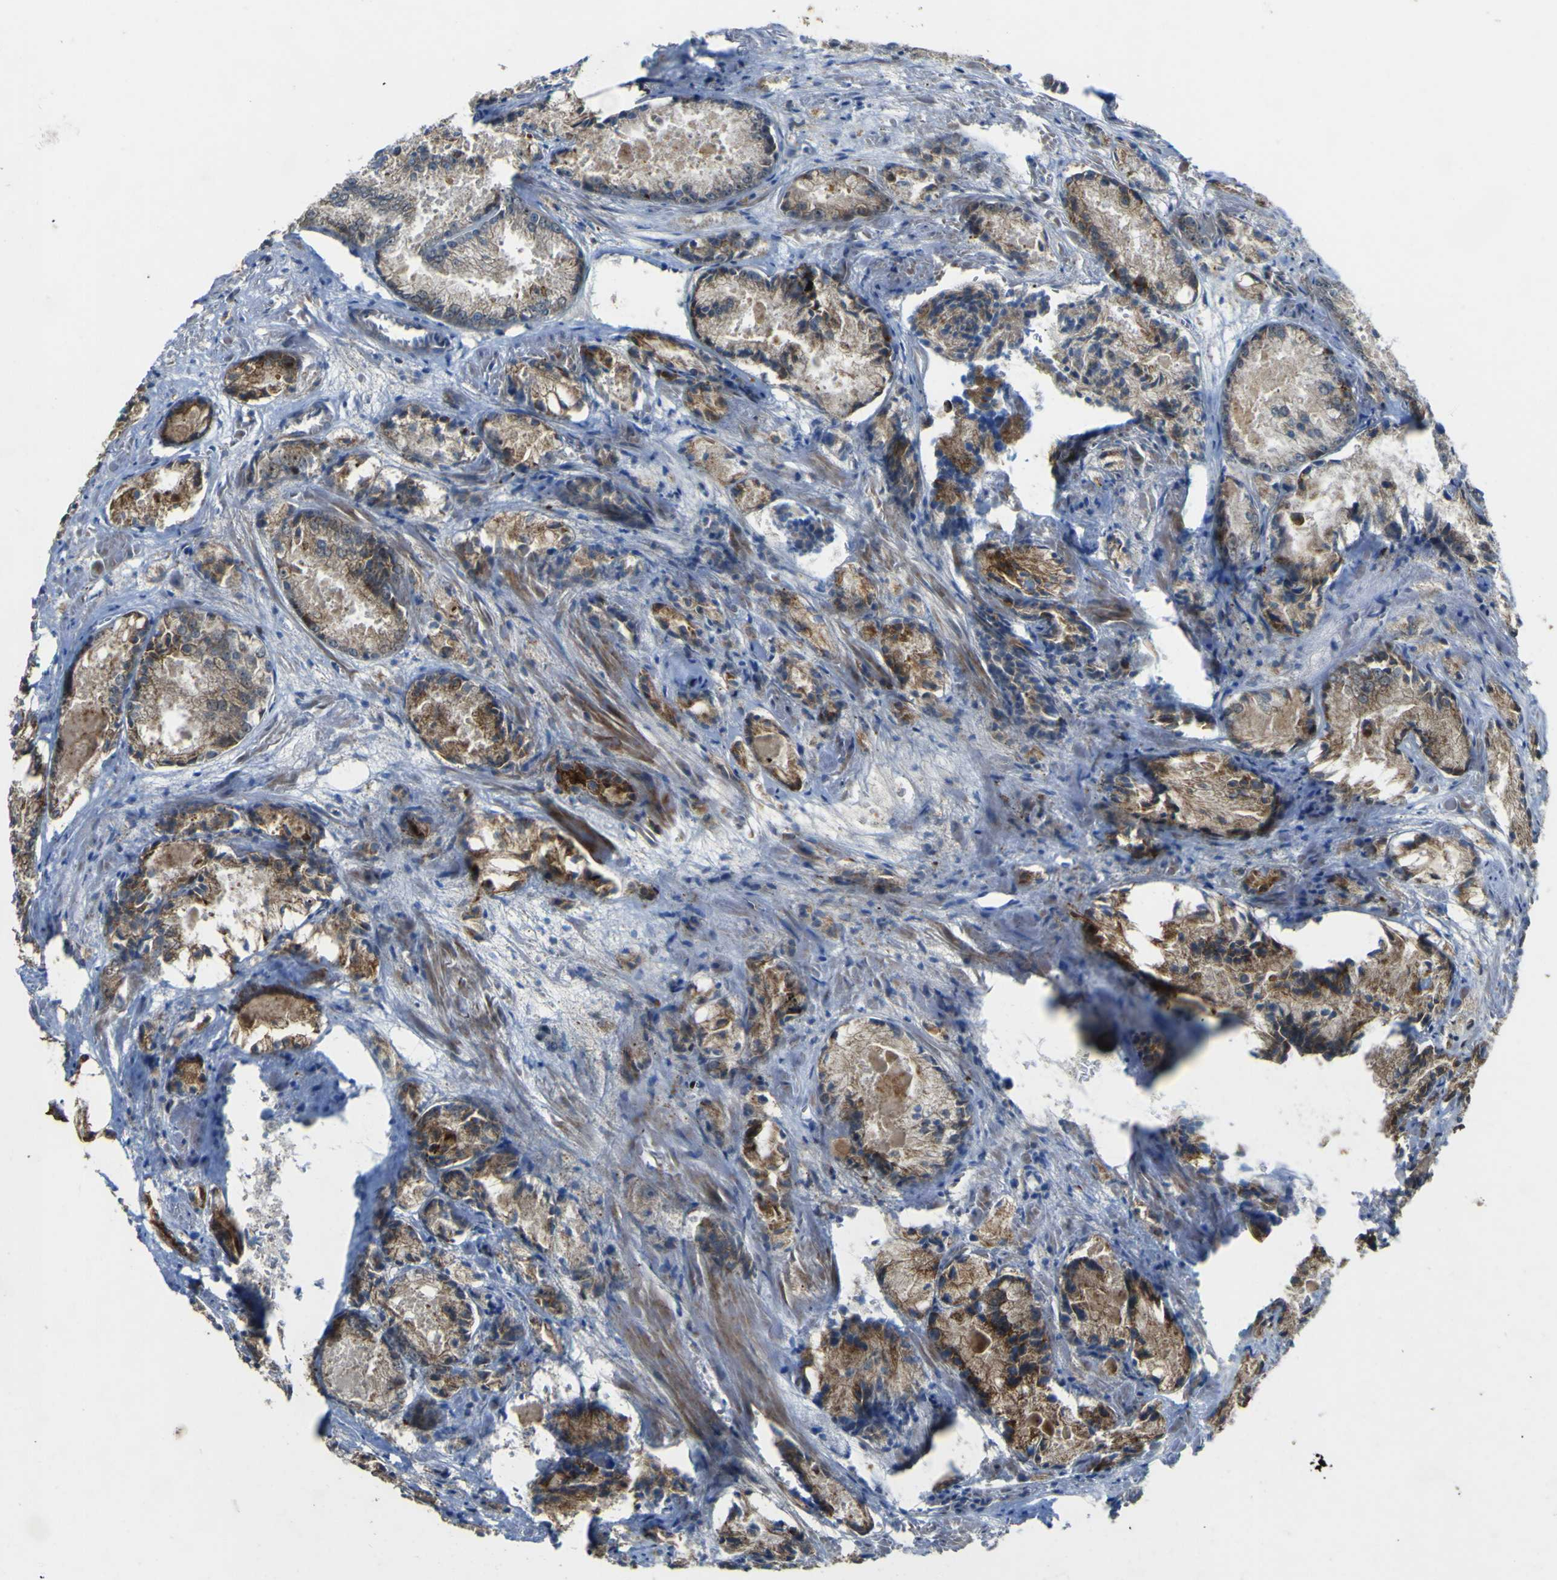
{"staining": {"intensity": "strong", "quantity": ">75%", "location": "cytoplasmic/membranous"}, "tissue": "prostate cancer", "cell_type": "Tumor cells", "image_type": "cancer", "snomed": [{"axis": "morphology", "description": "Adenocarcinoma, Low grade"}, {"axis": "topography", "description": "Prostate"}], "caption": "Immunohistochemistry (IHC) (DAB (3,3'-diaminobenzidine)) staining of adenocarcinoma (low-grade) (prostate) displays strong cytoplasmic/membranous protein positivity in approximately >75% of tumor cells.", "gene": "LBHD1", "patient": {"sex": "male", "age": 64}}